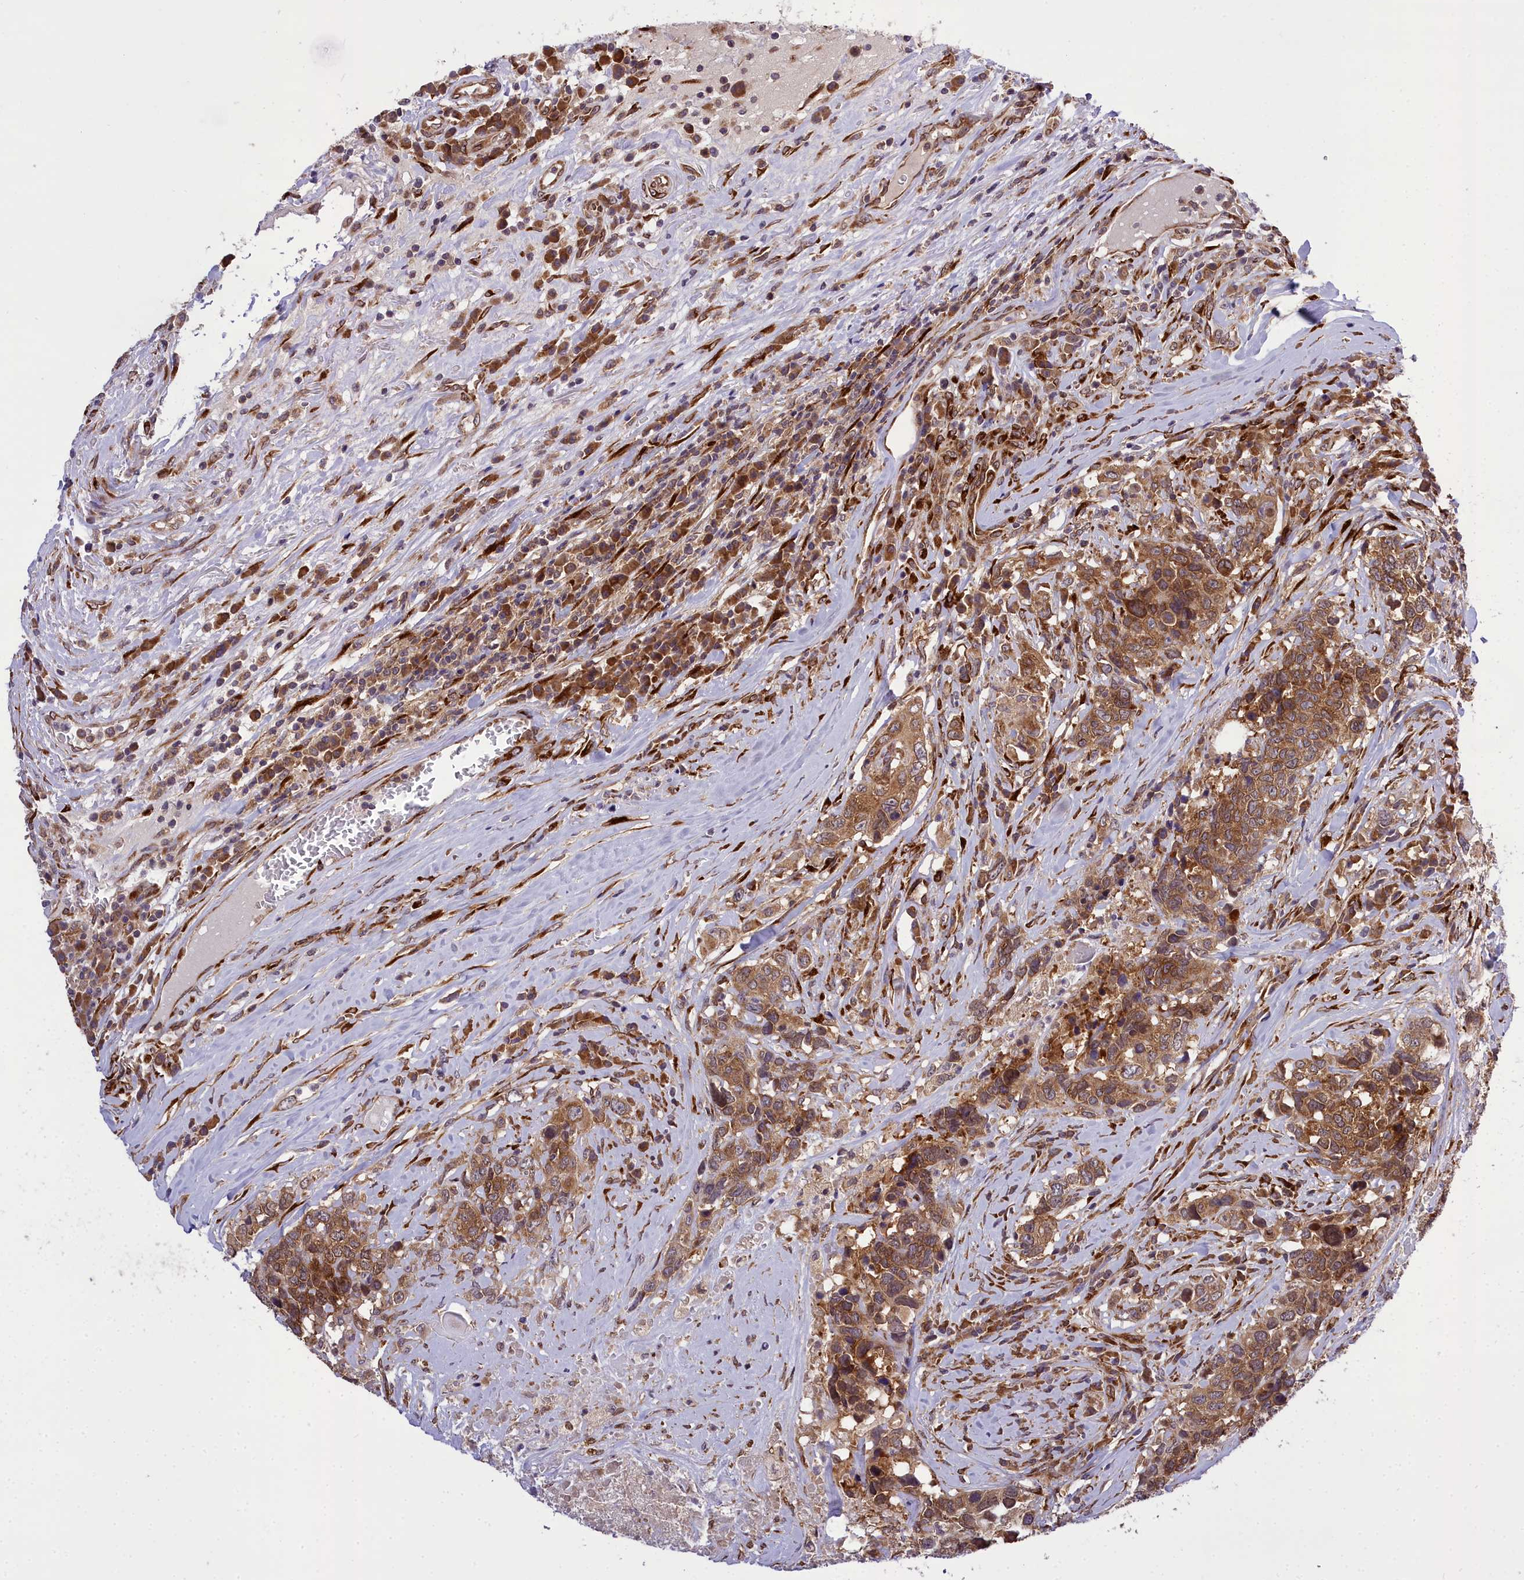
{"staining": {"intensity": "strong", "quantity": ">75%", "location": "cytoplasmic/membranous"}, "tissue": "head and neck cancer", "cell_type": "Tumor cells", "image_type": "cancer", "snomed": [{"axis": "morphology", "description": "Squamous cell carcinoma, NOS"}, {"axis": "topography", "description": "Head-Neck"}], "caption": "High-power microscopy captured an immunohistochemistry histopathology image of squamous cell carcinoma (head and neck), revealing strong cytoplasmic/membranous positivity in about >75% of tumor cells. (DAB IHC with brightfield microscopy, high magnification).", "gene": "DHCR7", "patient": {"sex": "male", "age": 66}}